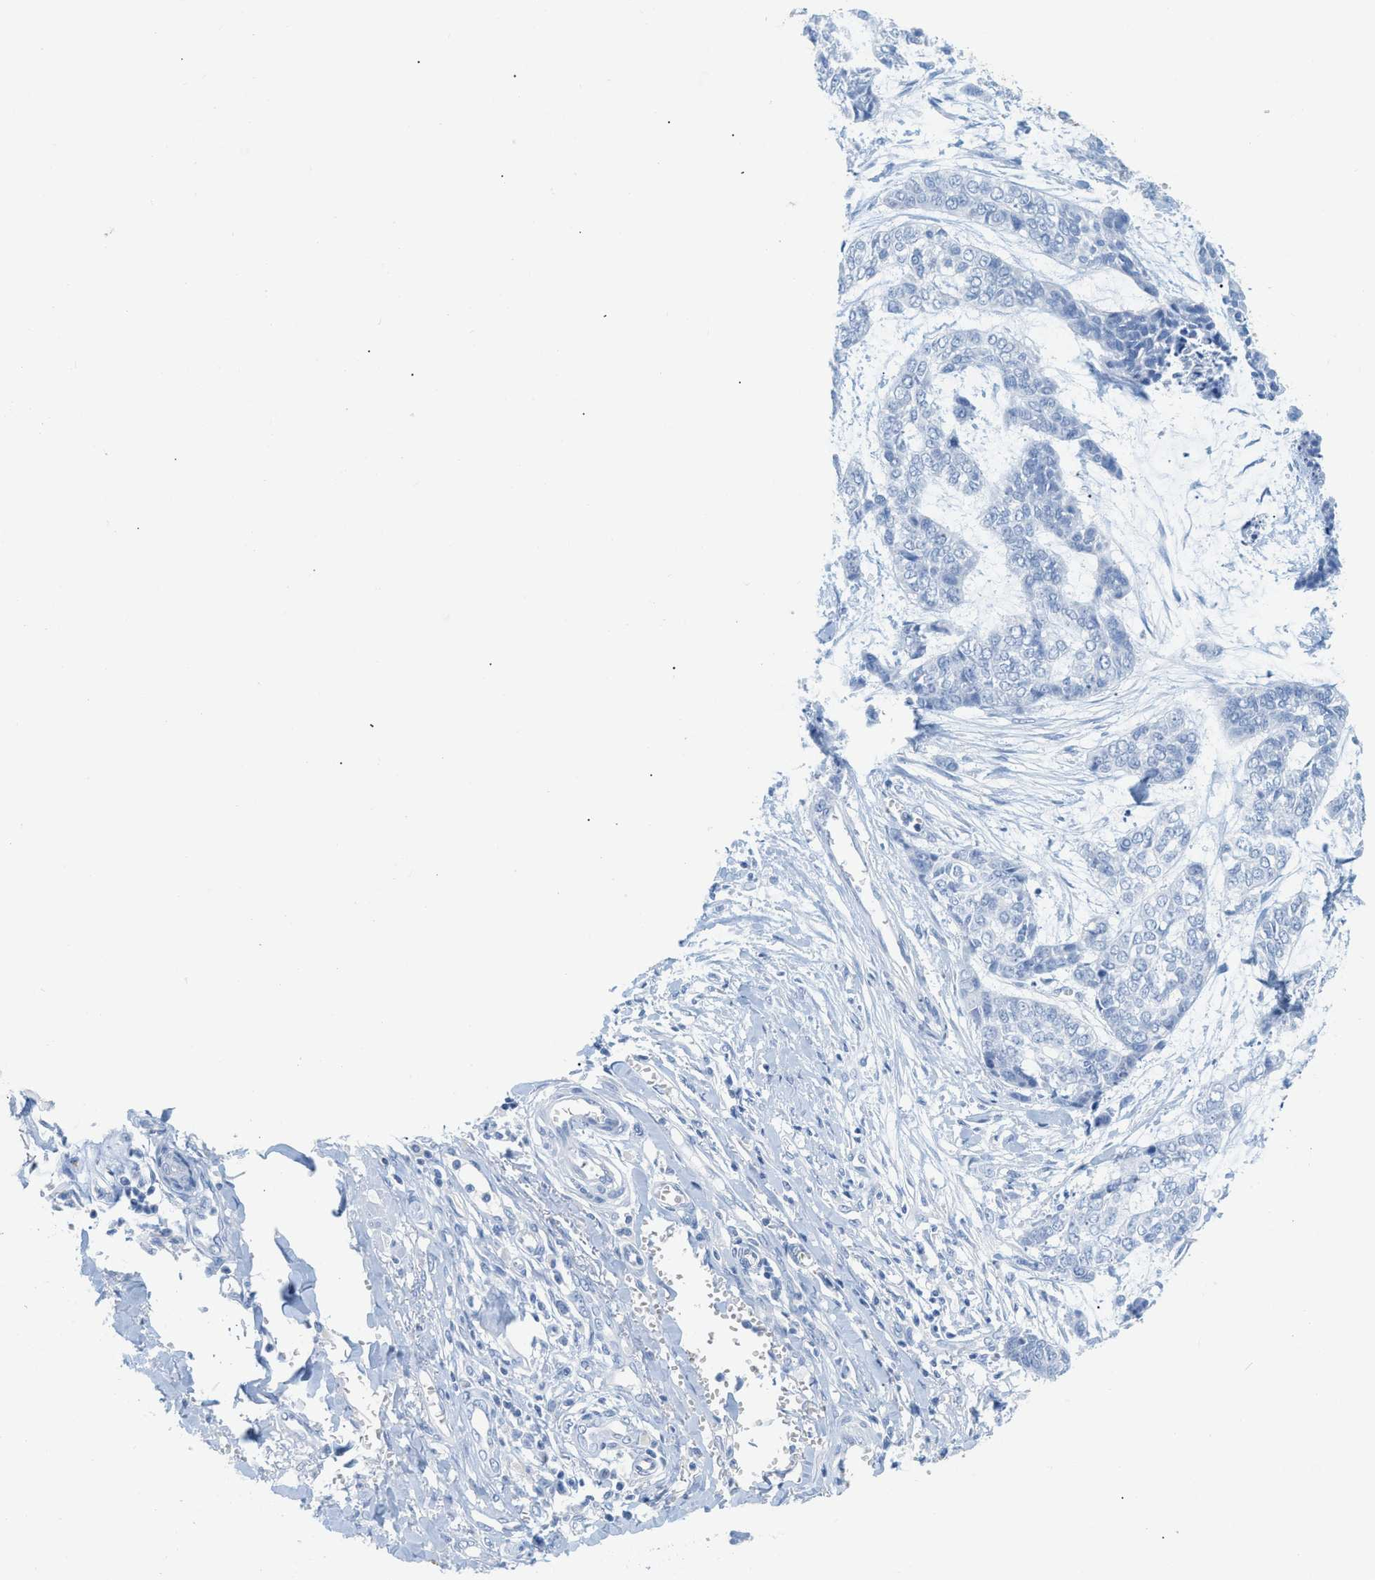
{"staining": {"intensity": "negative", "quantity": "none", "location": "none"}, "tissue": "skin cancer", "cell_type": "Tumor cells", "image_type": "cancer", "snomed": [{"axis": "morphology", "description": "Basal cell carcinoma"}, {"axis": "topography", "description": "Skin"}], "caption": "Tumor cells are negative for brown protein staining in skin cancer.", "gene": "PAPPA", "patient": {"sex": "female", "age": 64}}